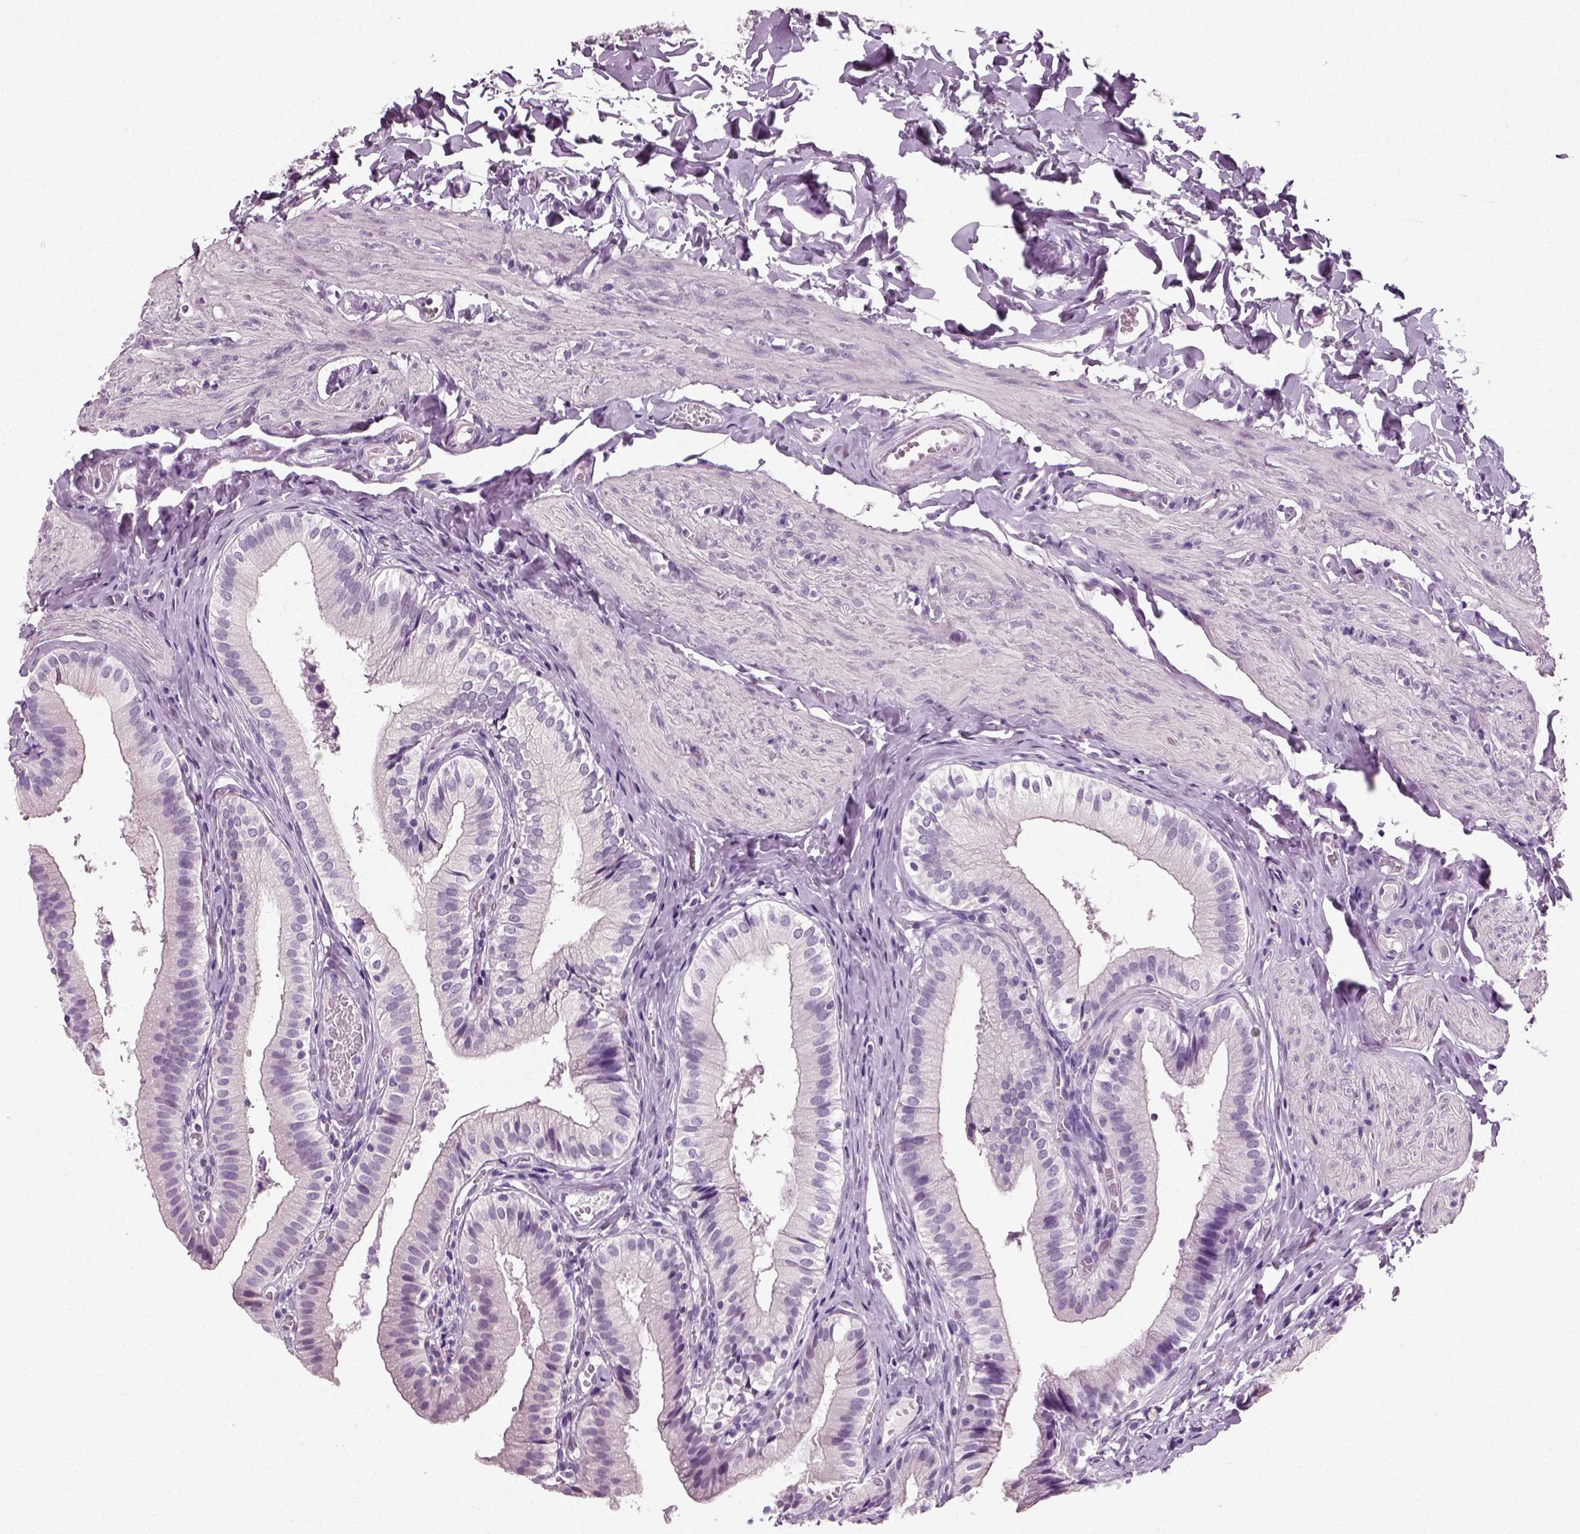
{"staining": {"intensity": "negative", "quantity": "none", "location": "none"}, "tissue": "gallbladder", "cell_type": "Glandular cells", "image_type": "normal", "snomed": [{"axis": "morphology", "description": "Normal tissue, NOS"}, {"axis": "topography", "description": "Gallbladder"}], "caption": "Glandular cells are negative for brown protein staining in benign gallbladder. The staining is performed using DAB brown chromogen with nuclei counter-stained in using hematoxylin.", "gene": "SPATA31E1", "patient": {"sex": "female", "age": 47}}